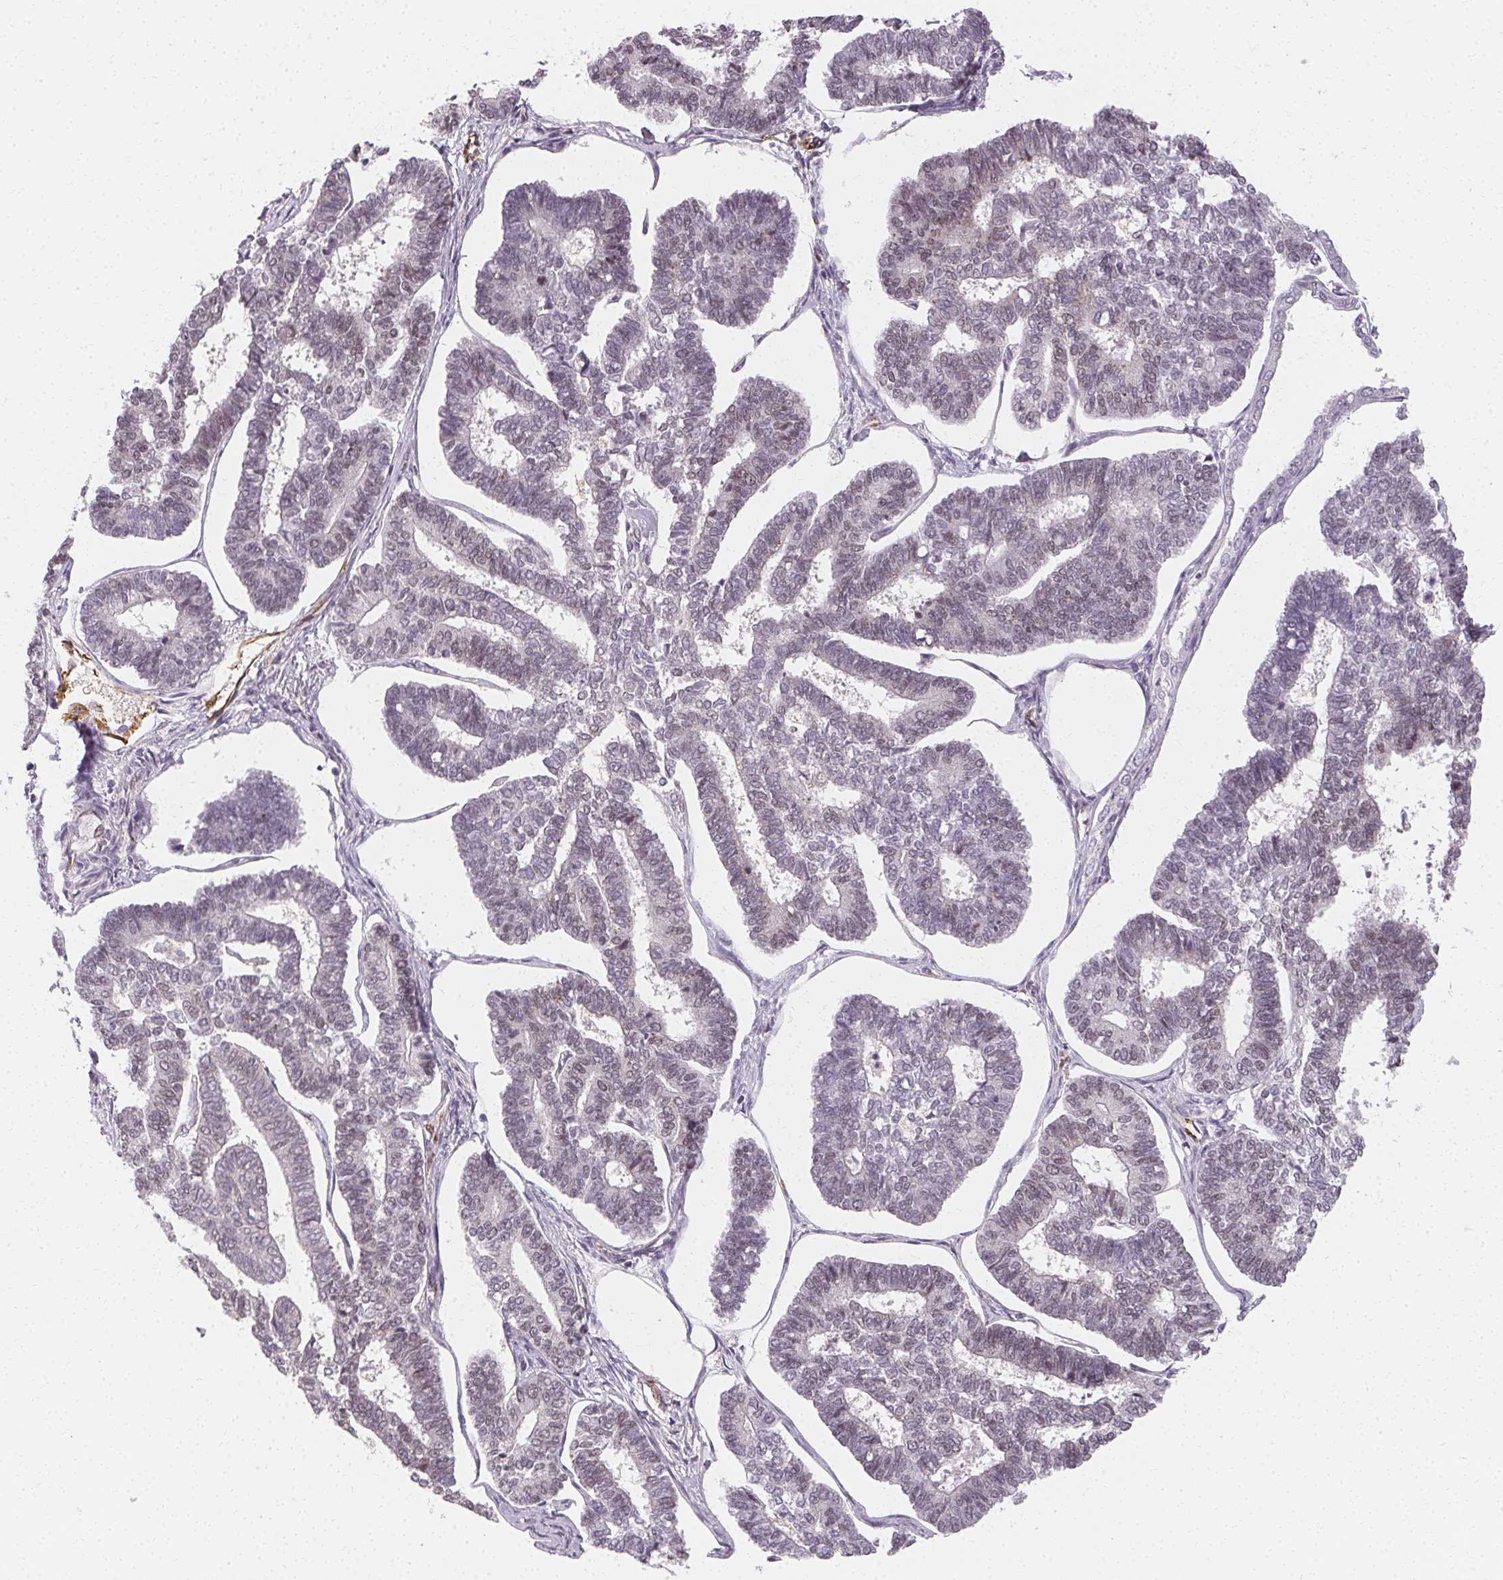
{"staining": {"intensity": "negative", "quantity": "none", "location": "none"}, "tissue": "endometrial cancer", "cell_type": "Tumor cells", "image_type": "cancer", "snomed": [{"axis": "morphology", "description": "Adenocarcinoma, NOS"}, {"axis": "topography", "description": "Endometrium"}], "caption": "Protein analysis of adenocarcinoma (endometrial) shows no significant expression in tumor cells.", "gene": "CLCNKB", "patient": {"sex": "female", "age": 70}}